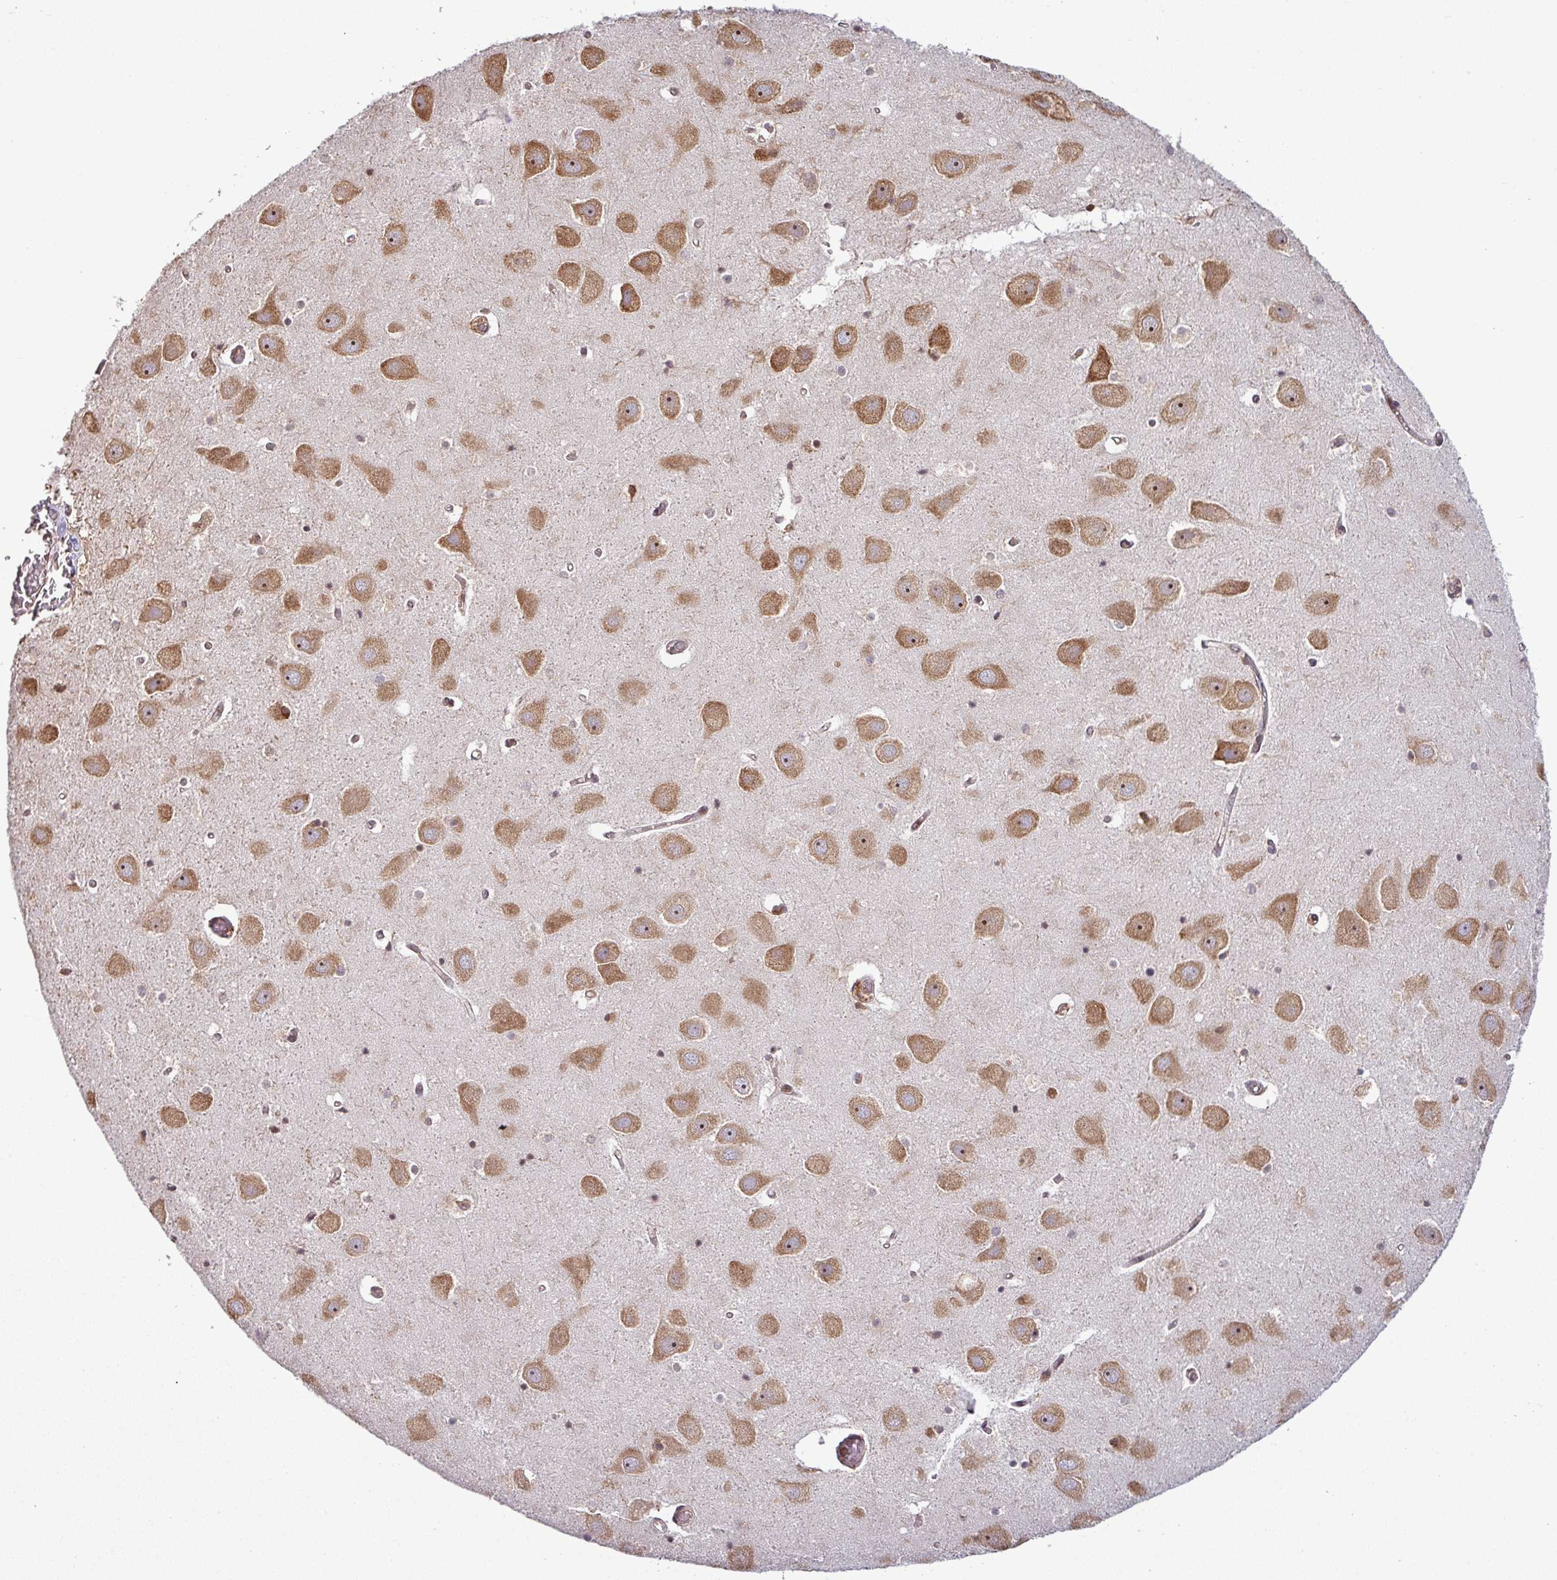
{"staining": {"intensity": "moderate", "quantity": "25%-75%", "location": "cytoplasmic/membranous,nuclear"}, "tissue": "hippocampus", "cell_type": "Glial cells", "image_type": "normal", "snomed": [{"axis": "morphology", "description": "Normal tissue, NOS"}, {"axis": "topography", "description": "Hippocampus"}], "caption": "Immunohistochemistry (DAB) staining of normal human hippocampus reveals moderate cytoplasmic/membranous,nuclear protein expression in approximately 25%-75% of glial cells. The protein is shown in brown color, while the nuclei are stained blue.", "gene": "LRRC74B", "patient": {"sex": "female", "age": 52}}